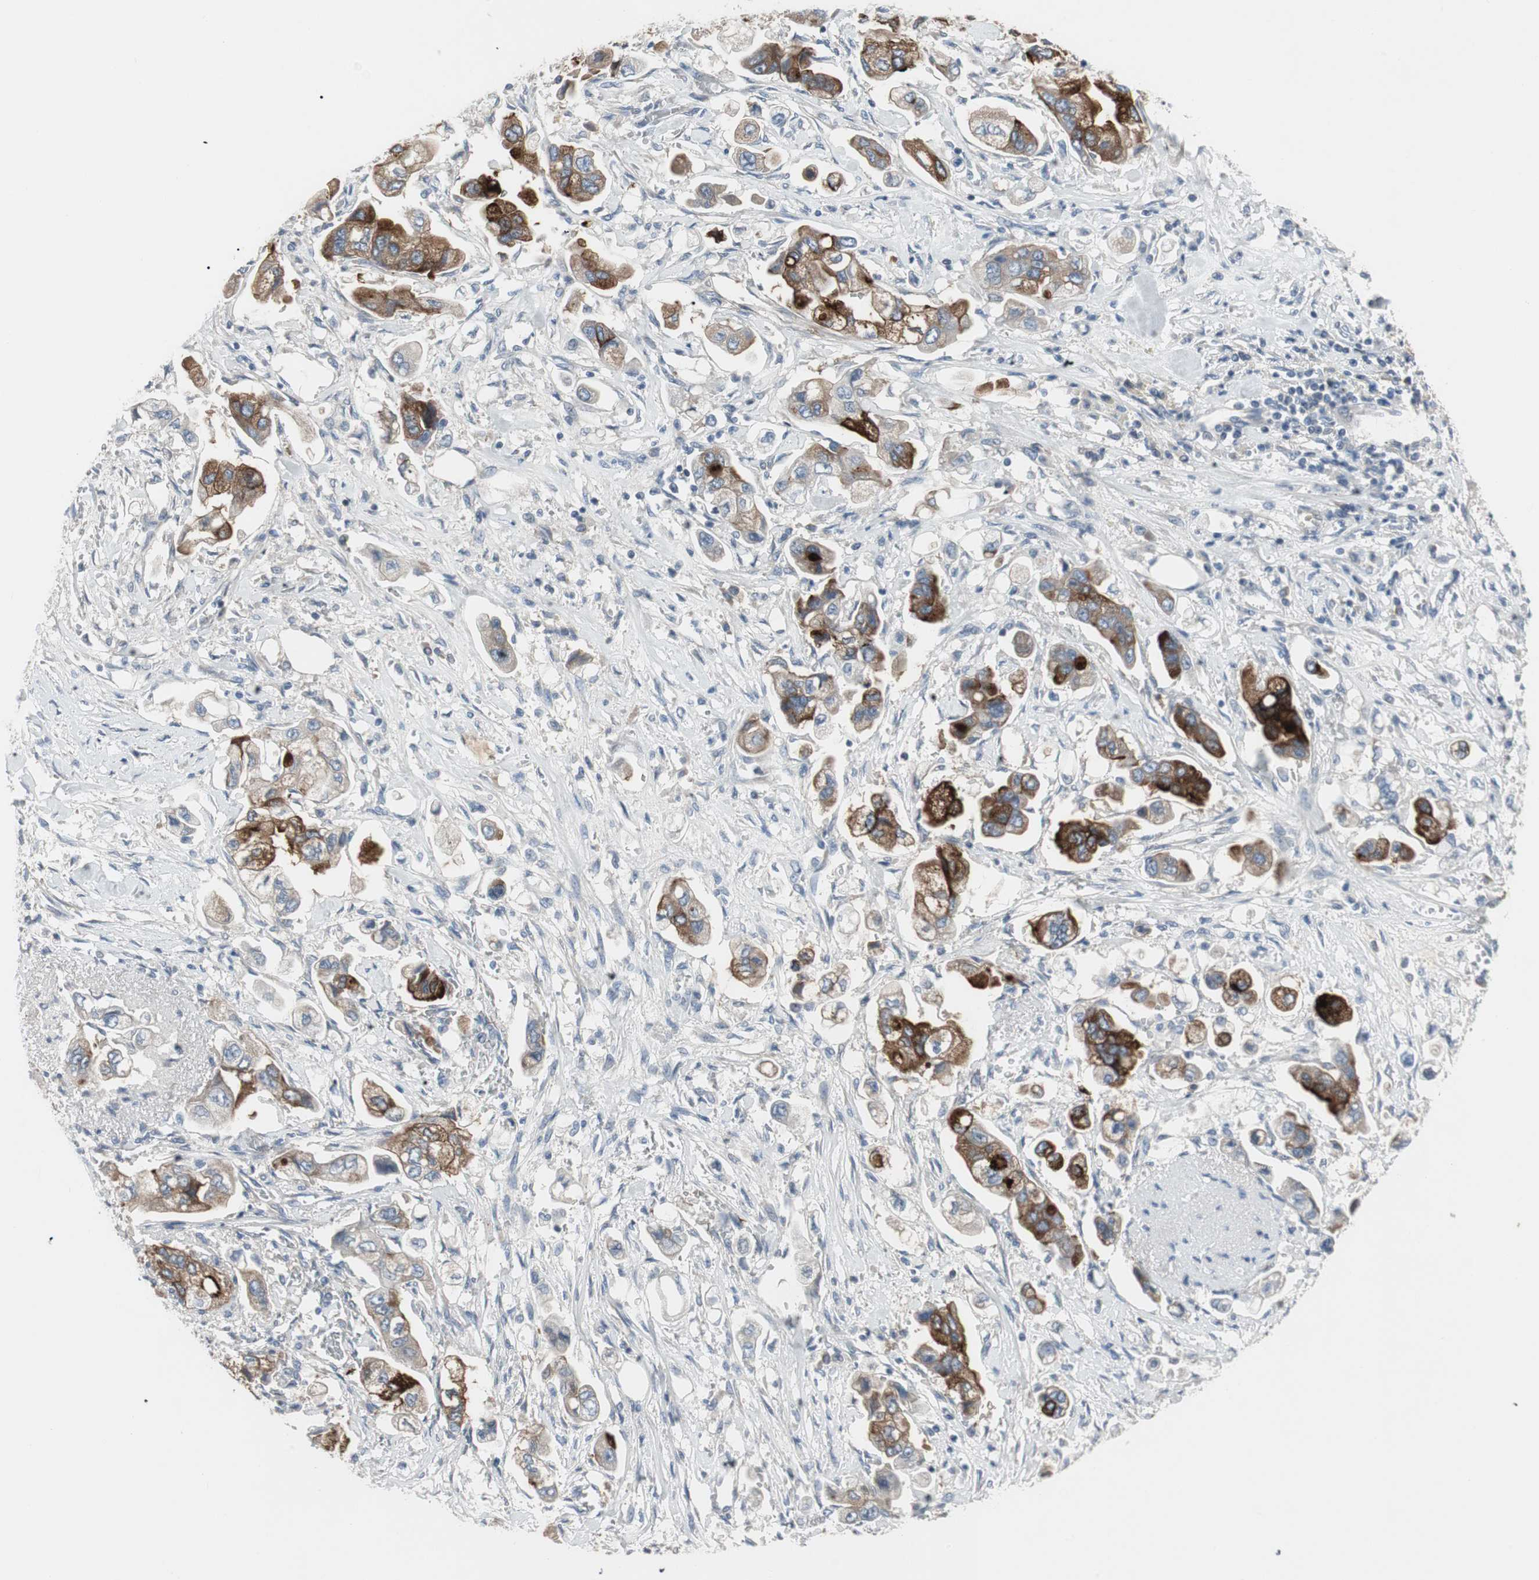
{"staining": {"intensity": "strong", "quantity": "25%-75%", "location": "cytoplasmic/membranous"}, "tissue": "stomach cancer", "cell_type": "Tumor cells", "image_type": "cancer", "snomed": [{"axis": "morphology", "description": "Adenocarcinoma, NOS"}, {"axis": "topography", "description": "Stomach"}], "caption": "IHC image of neoplastic tissue: human stomach cancer (adenocarcinoma) stained using immunohistochemistry exhibits high levels of strong protein expression localized specifically in the cytoplasmic/membranous of tumor cells, appearing as a cytoplasmic/membranous brown color.", "gene": "PIGR", "patient": {"sex": "male", "age": 62}}